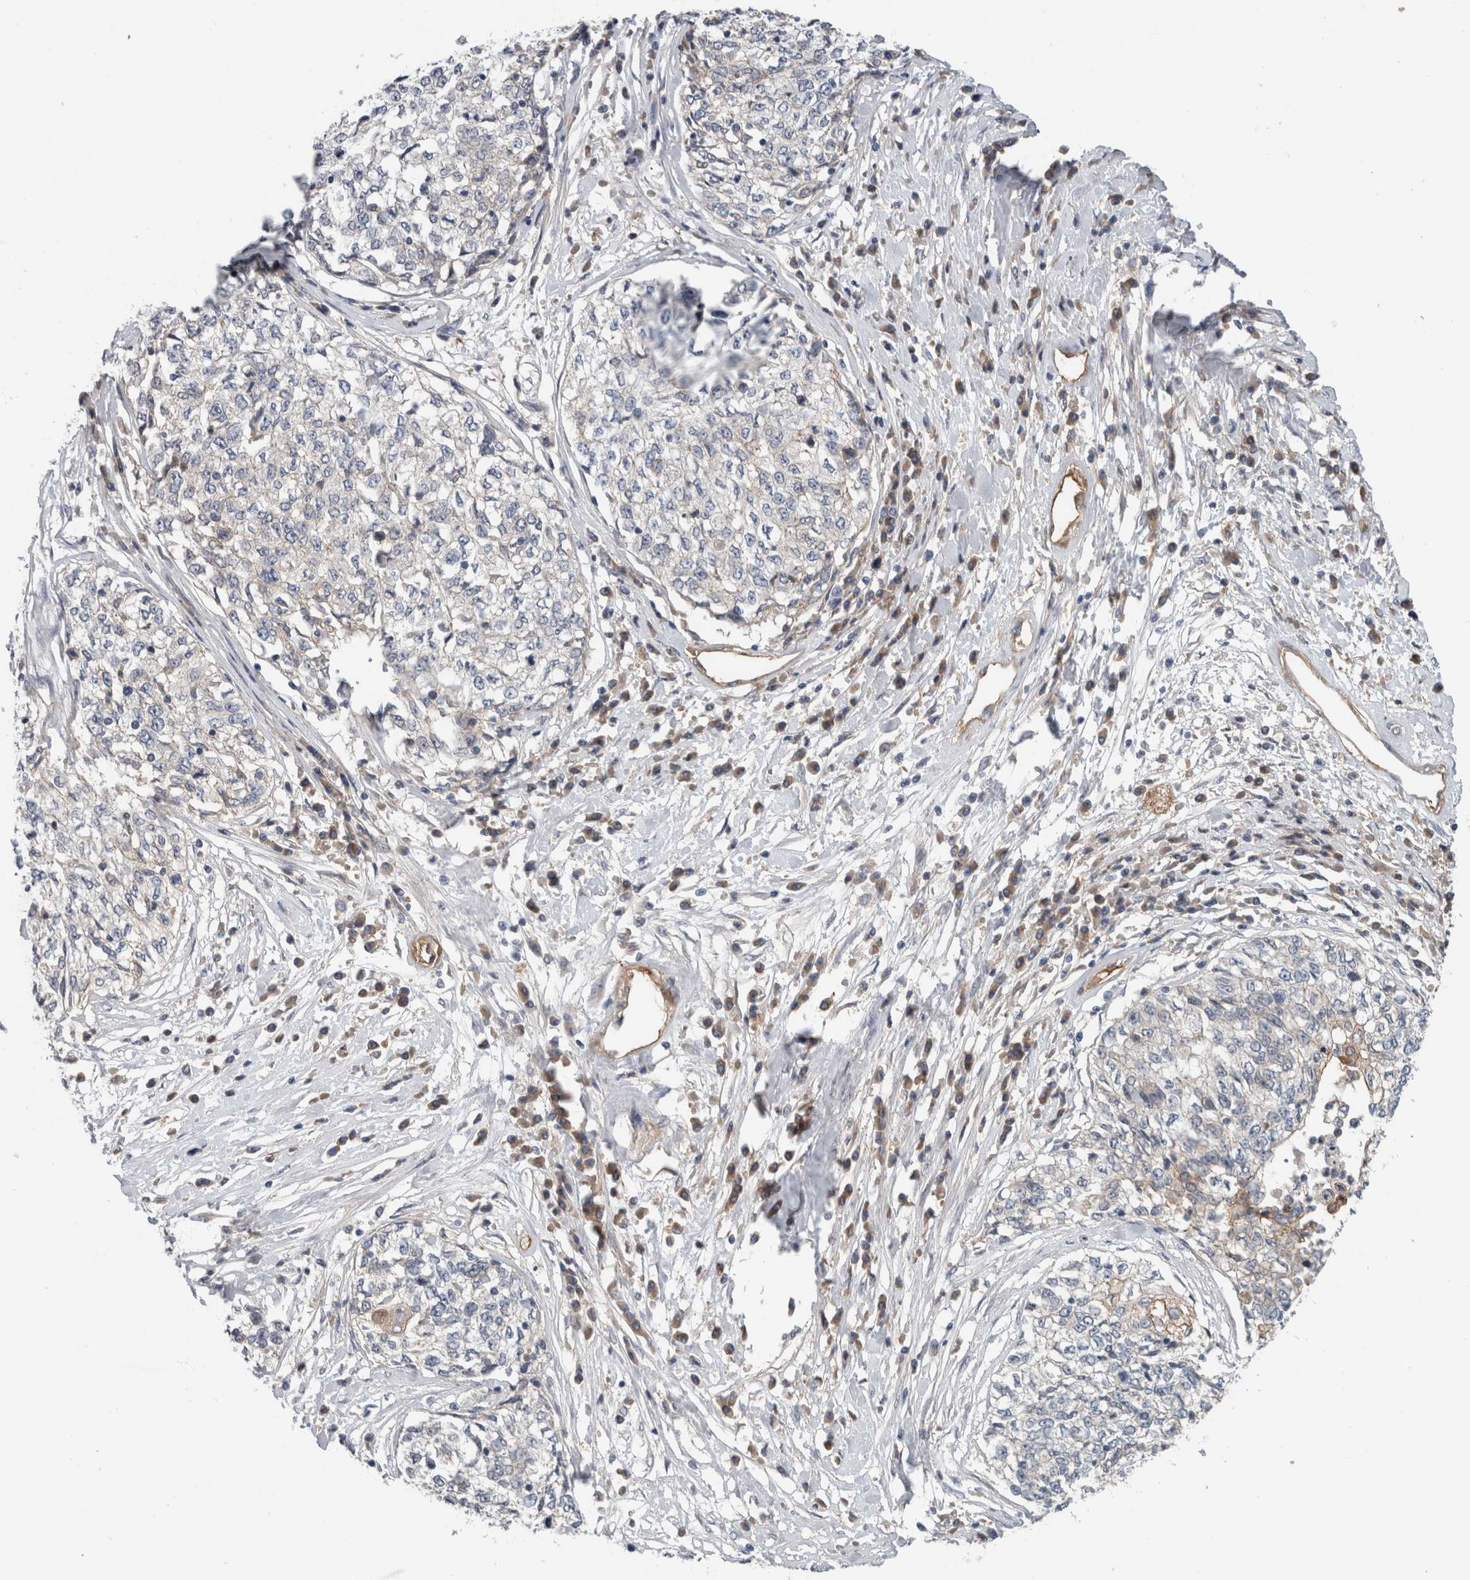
{"staining": {"intensity": "weak", "quantity": "<25%", "location": "cytoplasmic/membranous"}, "tissue": "cervical cancer", "cell_type": "Tumor cells", "image_type": "cancer", "snomed": [{"axis": "morphology", "description": "Squamous cell carcinoma, NOS"}, {"axis": "topography", "description": "Cervix"}], "caption": "Image shows no protein expression in tumor cells of squamous cell carcinoma (cervical) tissue.", "gene": "CD59", "patient": {"sex": "female", "age": 57}}